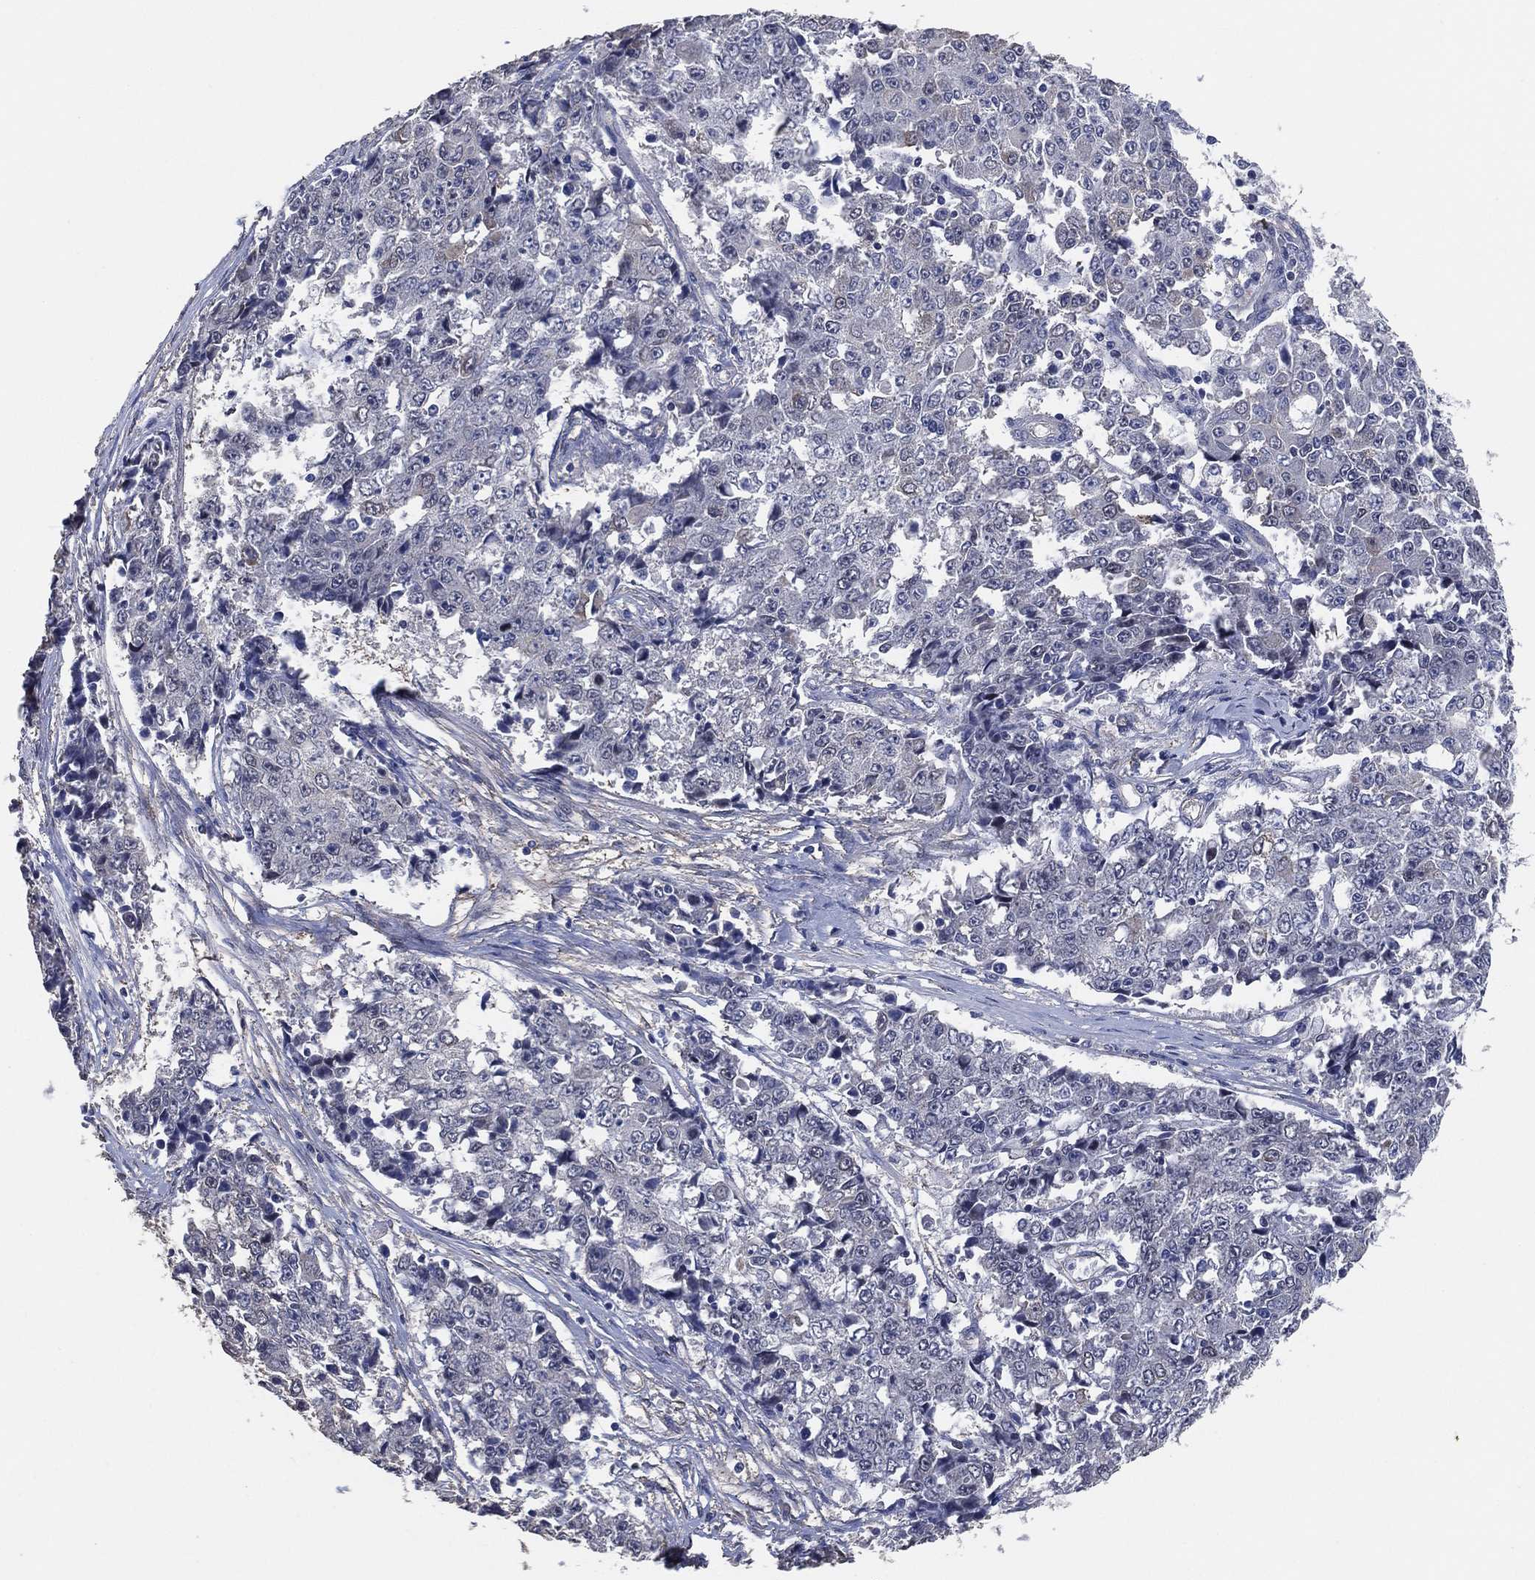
{"staining": {"intensity": "negative", "quantity": "none", "location": "none"}, "tissue": "ovarian cancer", "cell_type": "Tumor cells", "image_type": "cancer", "snomed": [{"axis": "morphology", "description": "Carcinoma, endometroid"}, {"axis": "topography", "description": "Ovary"}], "caption": "Tumor cells are negative for brown protein staining in ovarian cancer (endometroid carcinoma). (Brightfield microscopy of DAB IHC at high magnification).", "gene": "KLK5", "patient": {"sex": "female", "age": 42}}